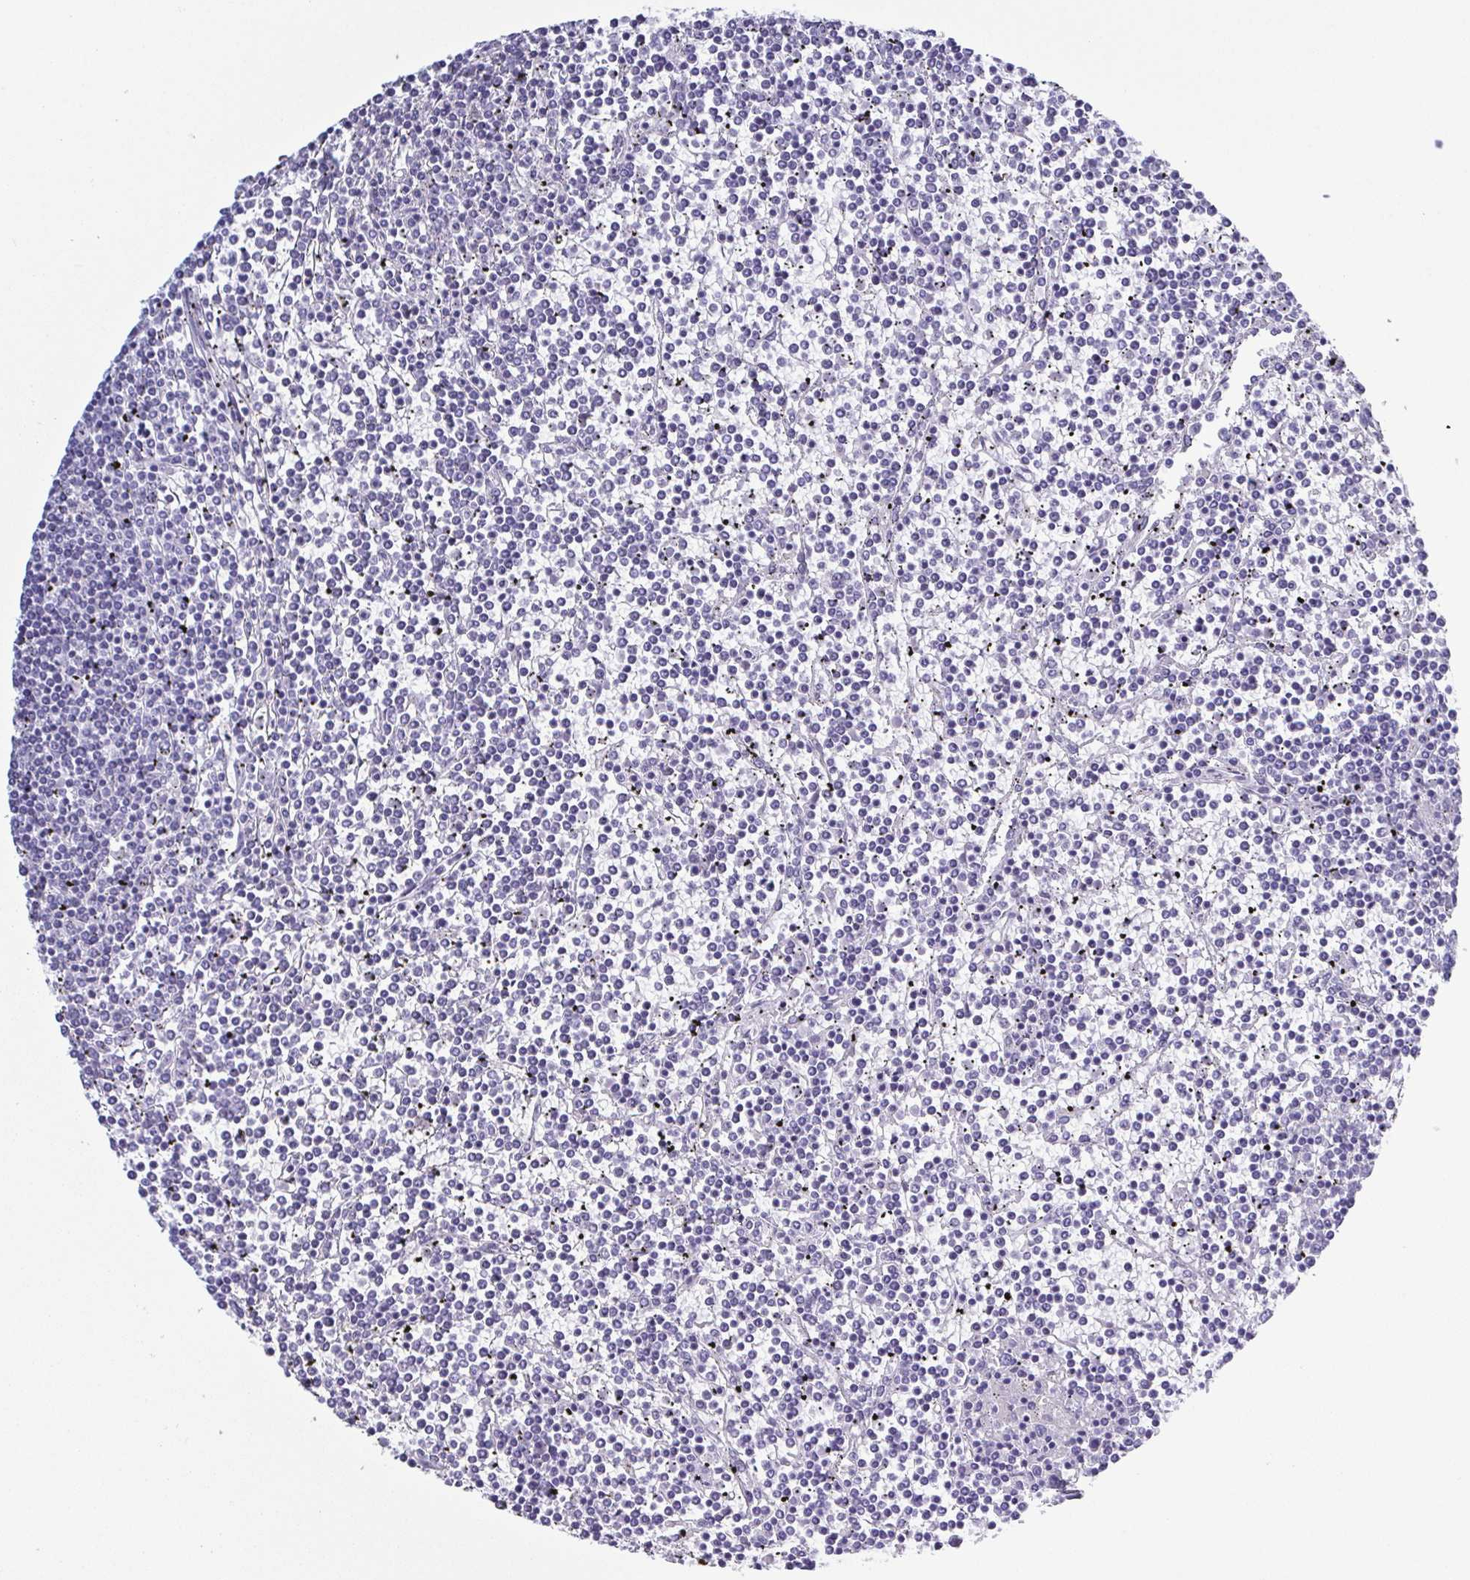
{"staining": {"intensity": "negative", "quantity": "none", "location": "none"}, "tissue": "lymphoma", "cell_type": "Tumor cells", "image_type": "cancer", "snomed": [{"axis": "morphology", "description": "Malignant lymphoma, non-Hodgkin's type, Low grade"}, {"axis": "topography", "description": "Spleen"}], "caption": "Image shows no significant protein positivity in tumor cells of malignant lymphoma, non-Hodgkin's type (low-grade).", "gene": "SUGP2", "patient": {"sex": "female", "age": 19}}